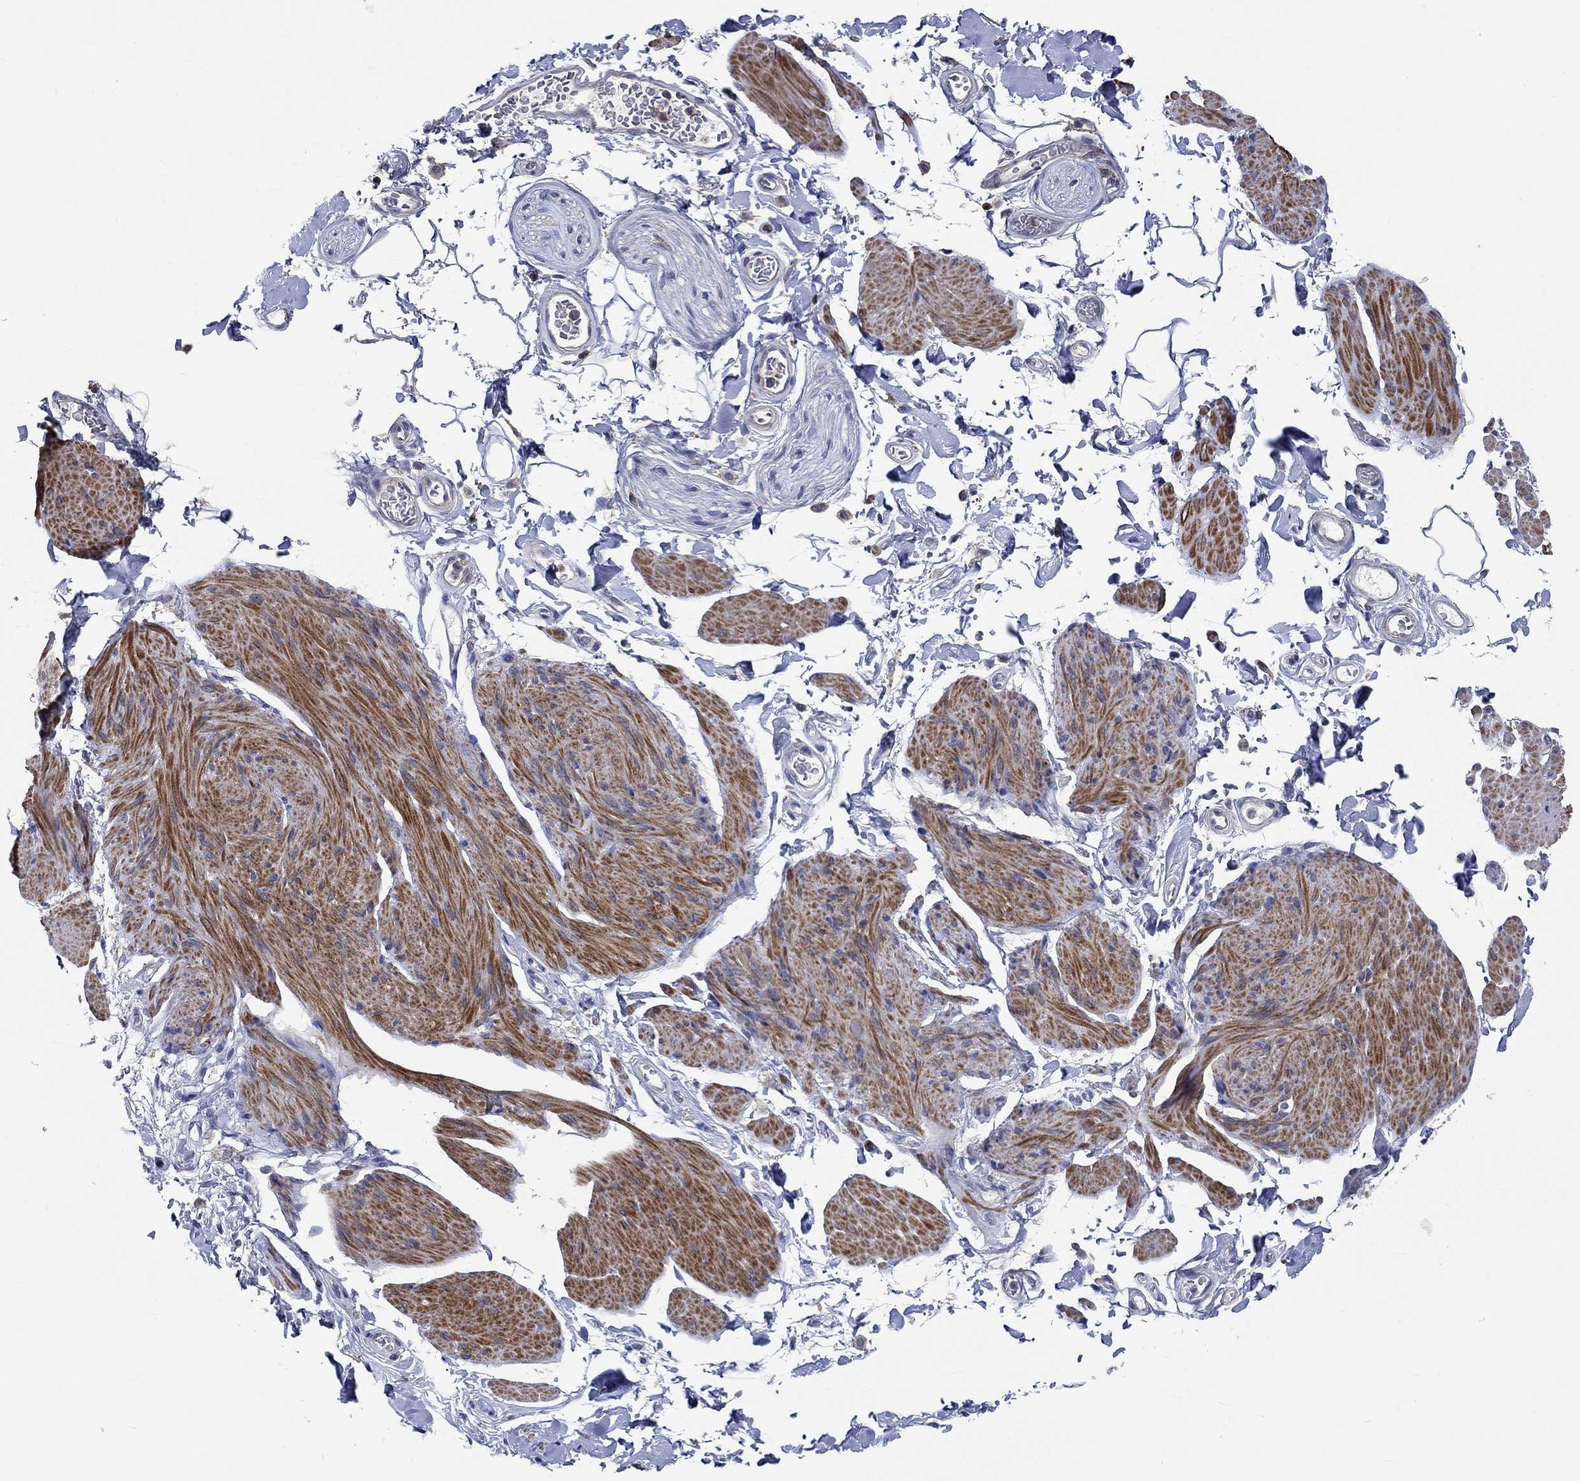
{"staining": {"intensity": "strong", "quantity": ">75%", "location": "cytoplasmic/membranous"}, "tissue": "smooth muscle", "cell_type": "Smooth muscle cells", "image_type": "normal", "snomed": [{"axis": "morphology", "description": "Normal tissue, NOS"}, {"axis": "topography", "description": "Adipose tissue"}, {"axis": "topography", "description": "Smooth muscle"}, {"axis": "topography", "description": "Peripheral nerve tissue"}], "caption": "Protein staining by immunohistochemistry shows strong cytoplasmic/membranous expression in approximately >75% of smooth muscle cells in unremarkable smooth muscle.", "gene": "TNFAIP8L3", "patient": {"sex": "male", "age": 83}}